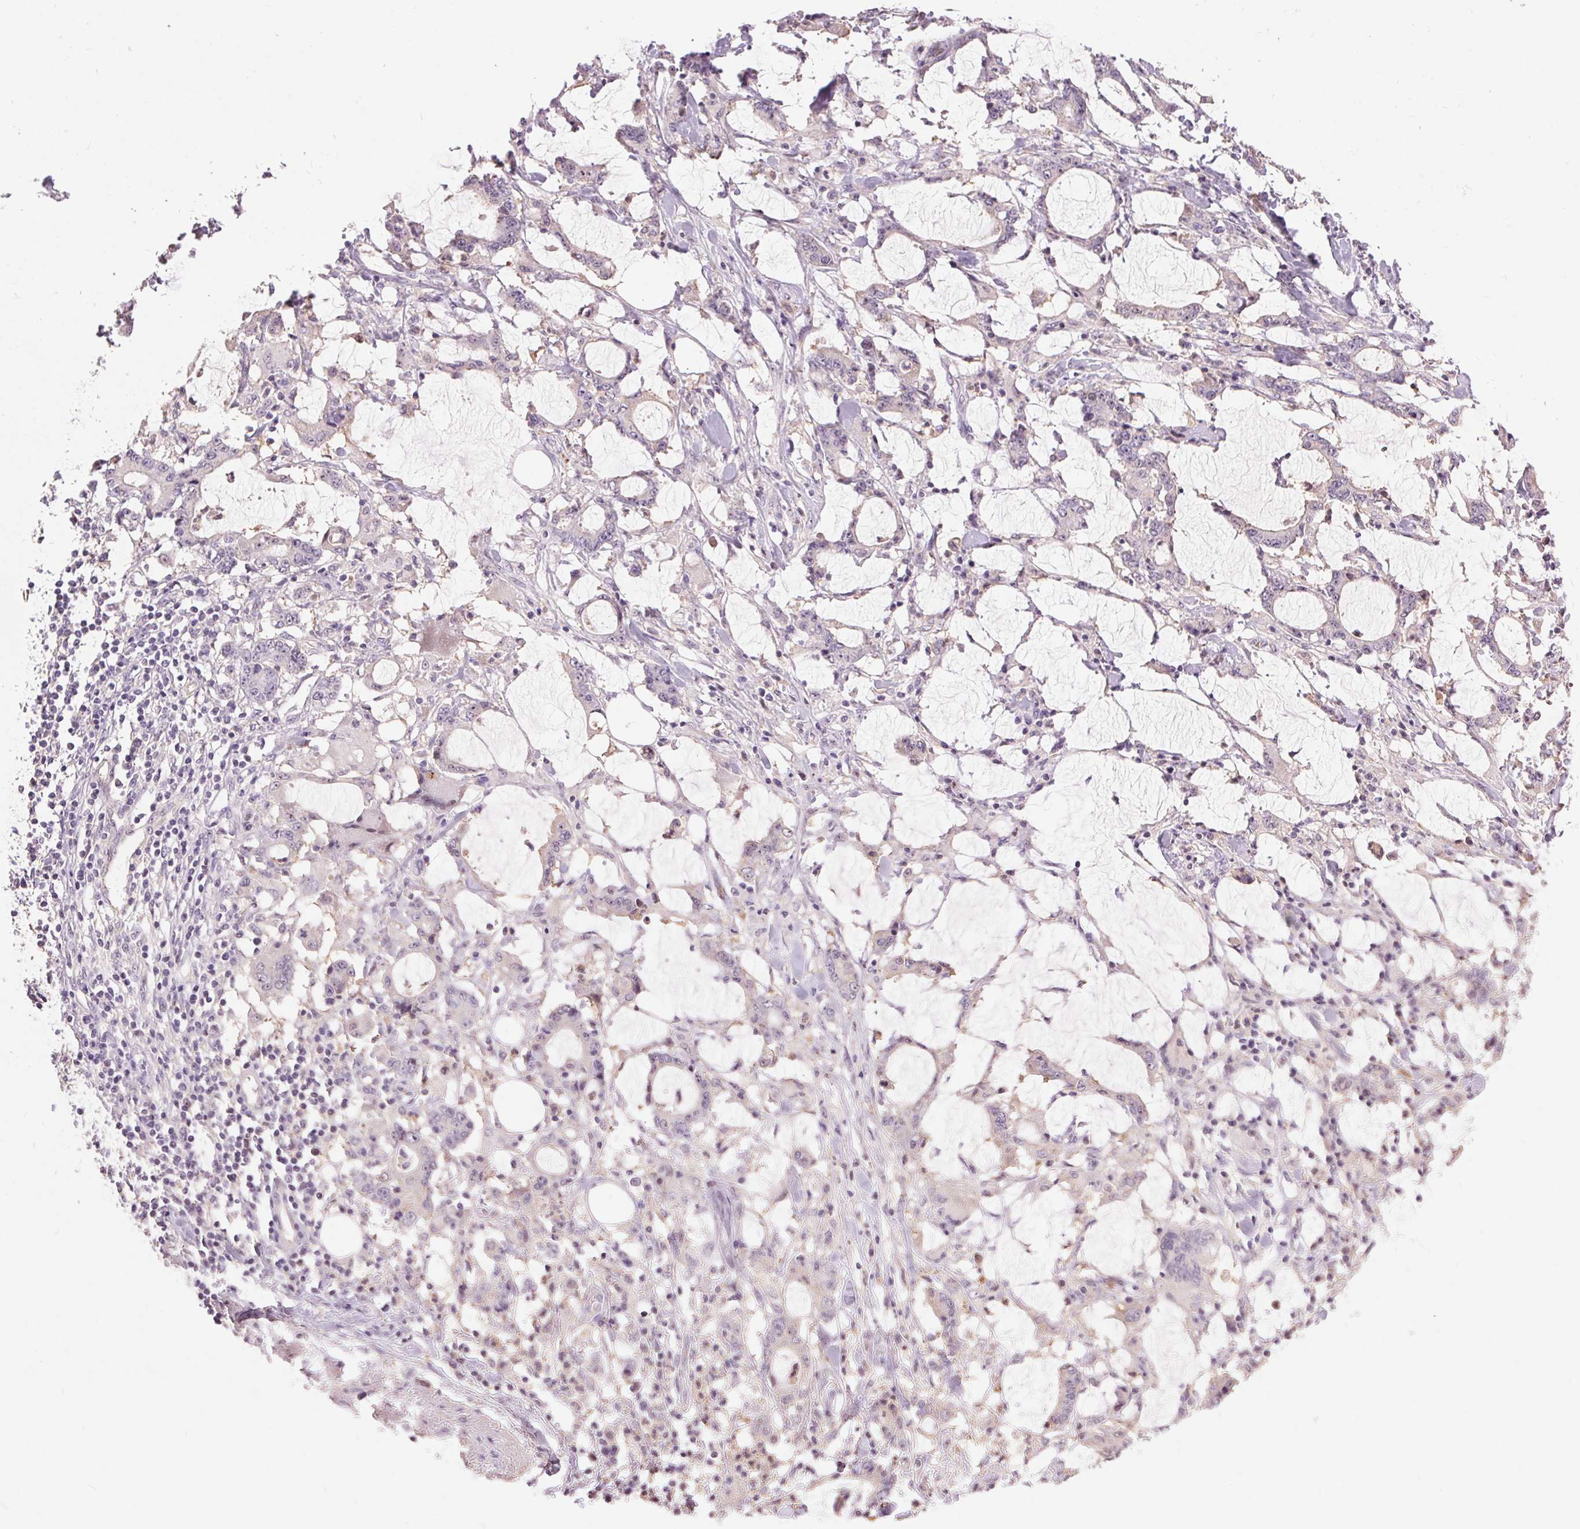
{"staining": {"intensity": "negative", "quantity": "none", "location": "none"}, "tissue": "stomach cancer", "cell_type": "Tumor cells", "image_type": "cancer", "snomed": [{"axis": "morphology", "description": "Adenocarcinoma, NOS"}, {"axis": "topography", "description": "Stomach, upper"}], "caption": "The micrograph exhibits no staining of tumor cells in stomach adenocarcinoma.", "gene": "RANBP3L", "patient": {"sex": "male", "age": 68}}